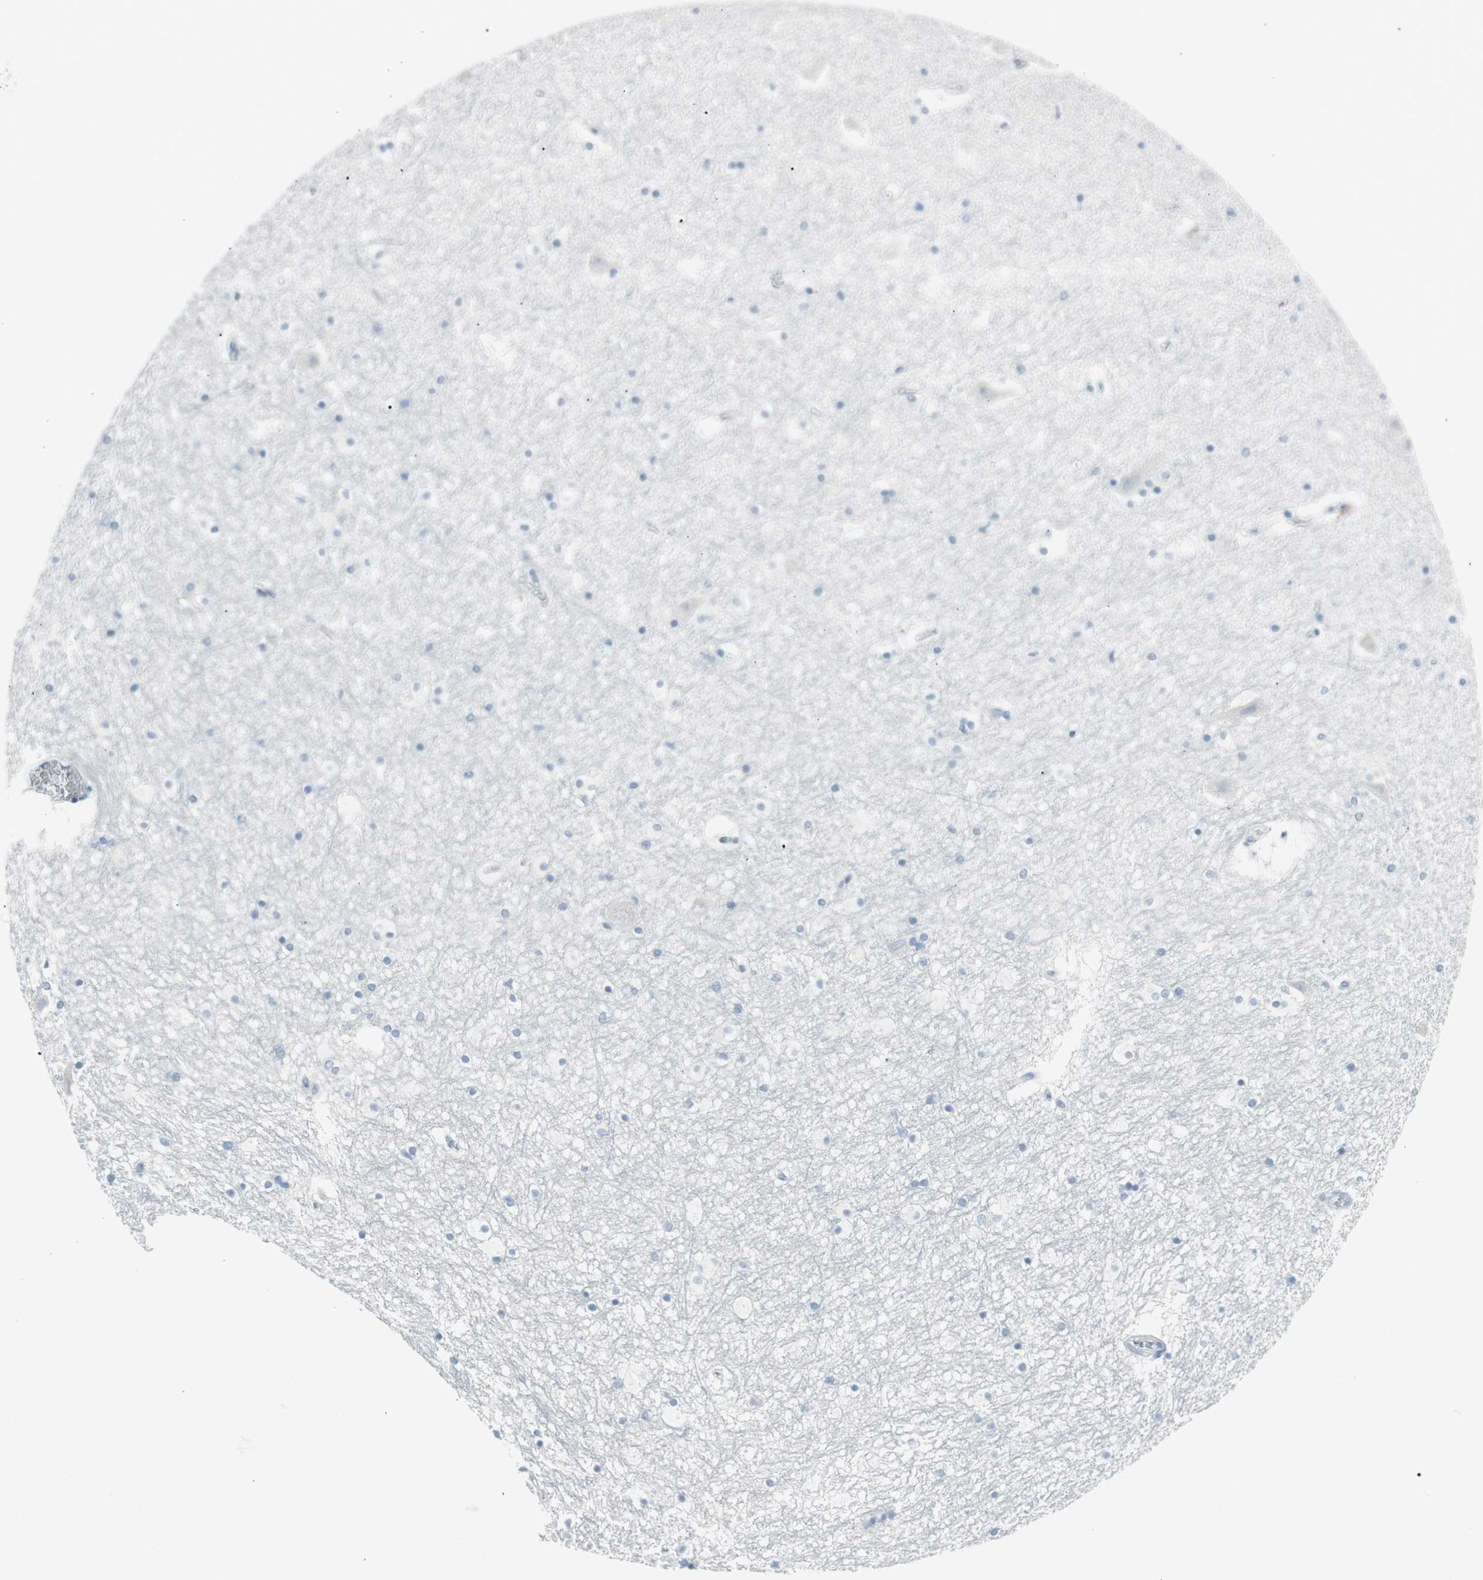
{"staining": {"intensity": "negative", "quantity": "none", "location": "none"}, "tissue": "hippocampus", "cell_type": "Glial cells", "image_type": "normal", "snomed": [{"axis": "morphology", "description": "Normal tissue, NOS"}, {"axis": "topography", "description": "Hippocampus"}], "caption": "This is a photomicrograph of IHC staining of unremarkable hippocampus, which shows no positivity in glial cells.", "gene": "AGR2", "patient": {"sex": "male", "age": 45}}